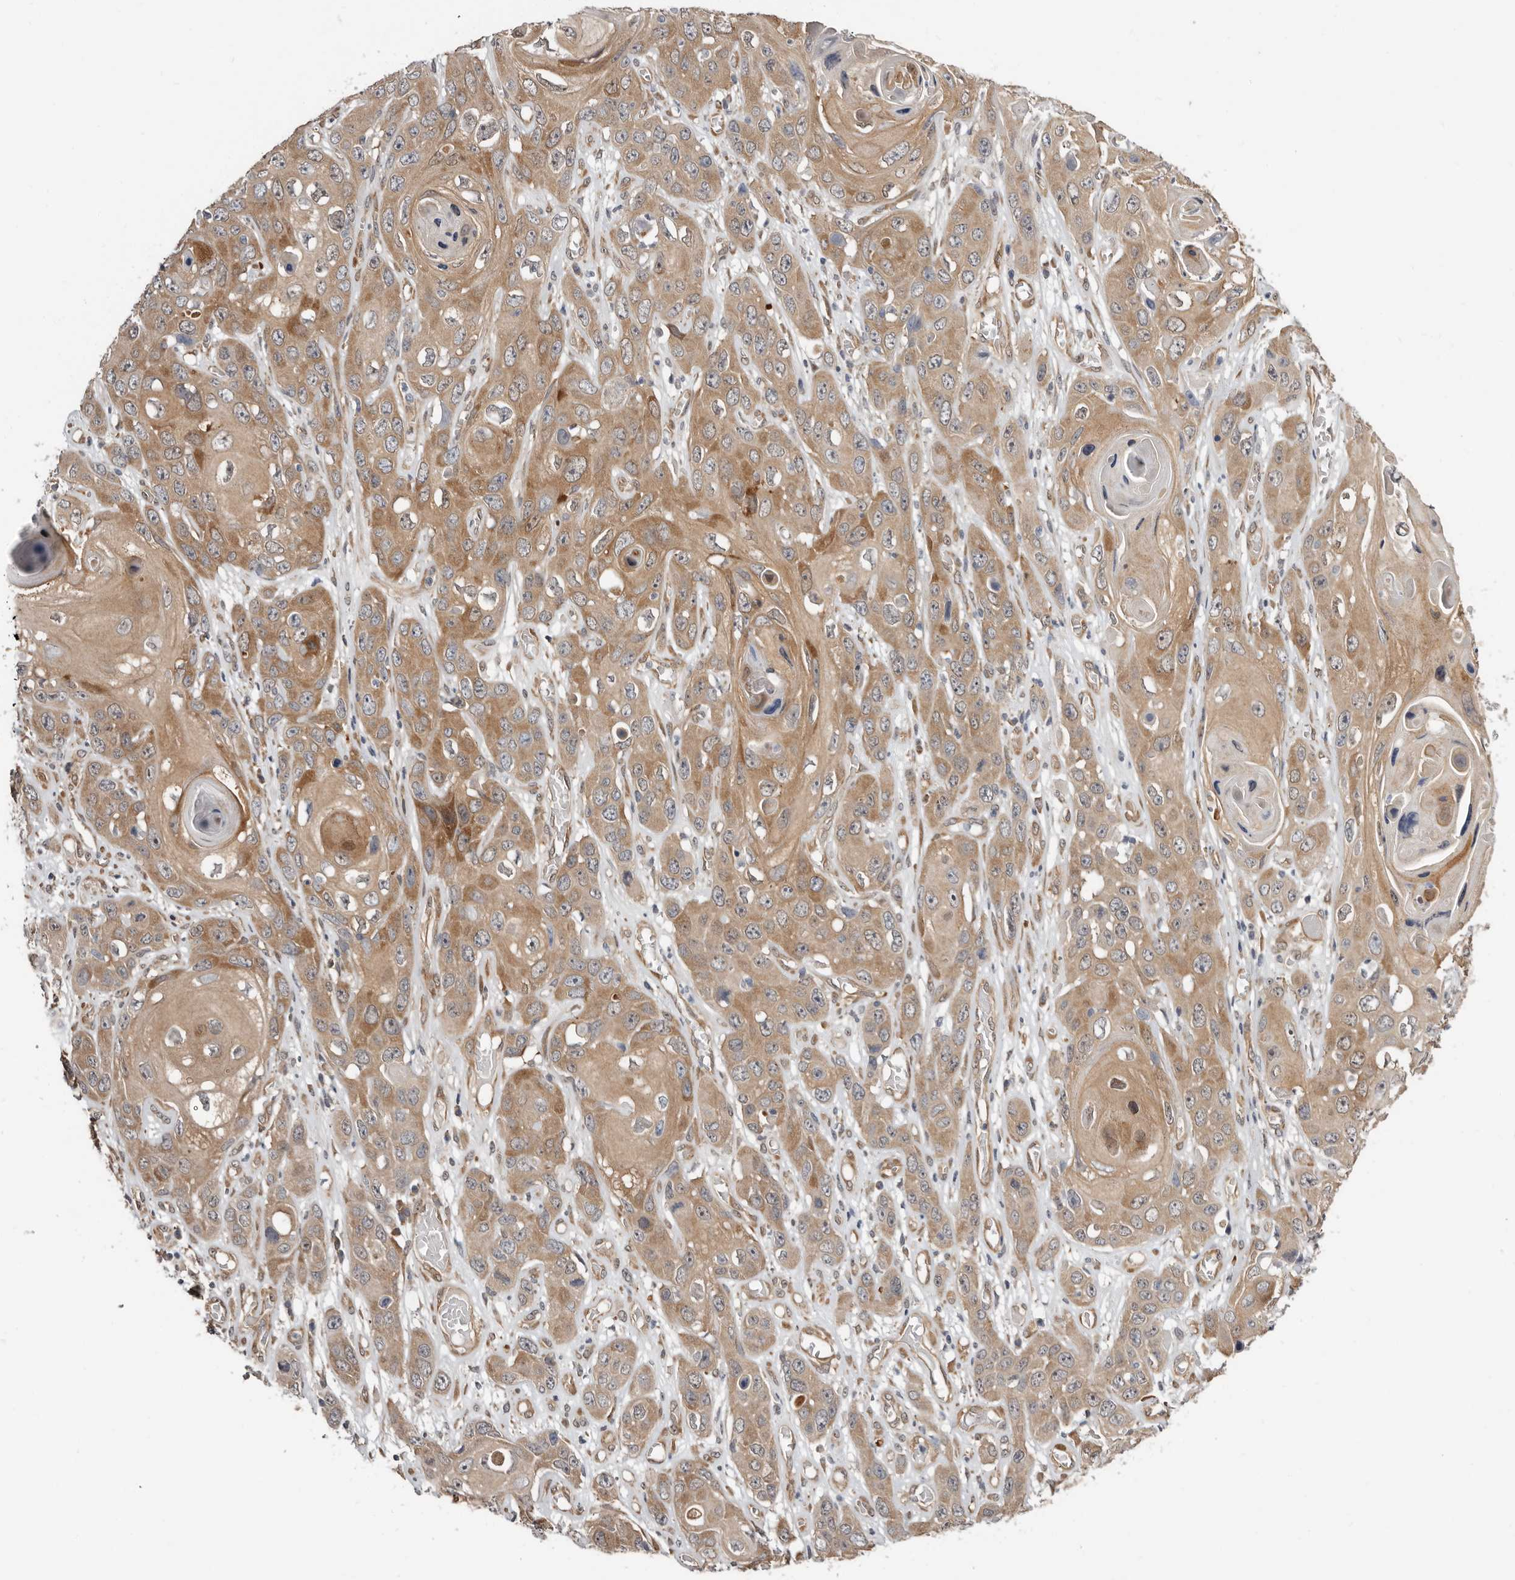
{"staining": {"intensity": "moderate", "quantity": ">75%", "location": "cytoplasmic/membranous"}, "tissue": "skin cancer", "cell_type": "Tumor cells", "image_type": "cancer", "snomed": [{"axis": "morphology", "description": "Squamous cell carcinoma, NOS"}, {"axis": "topography", "description": "Skin"}], "caption": "IHC (DAB (3,3'-diaminobenzidine)) staining of human skin cancer (squamous cell carcinoma) displays moderate cytoplasmic/membranous protein positivity in approximately >75% of tumor cells.", "gene": "SBDS", "patient": {"sex": "male", "age": 55}}